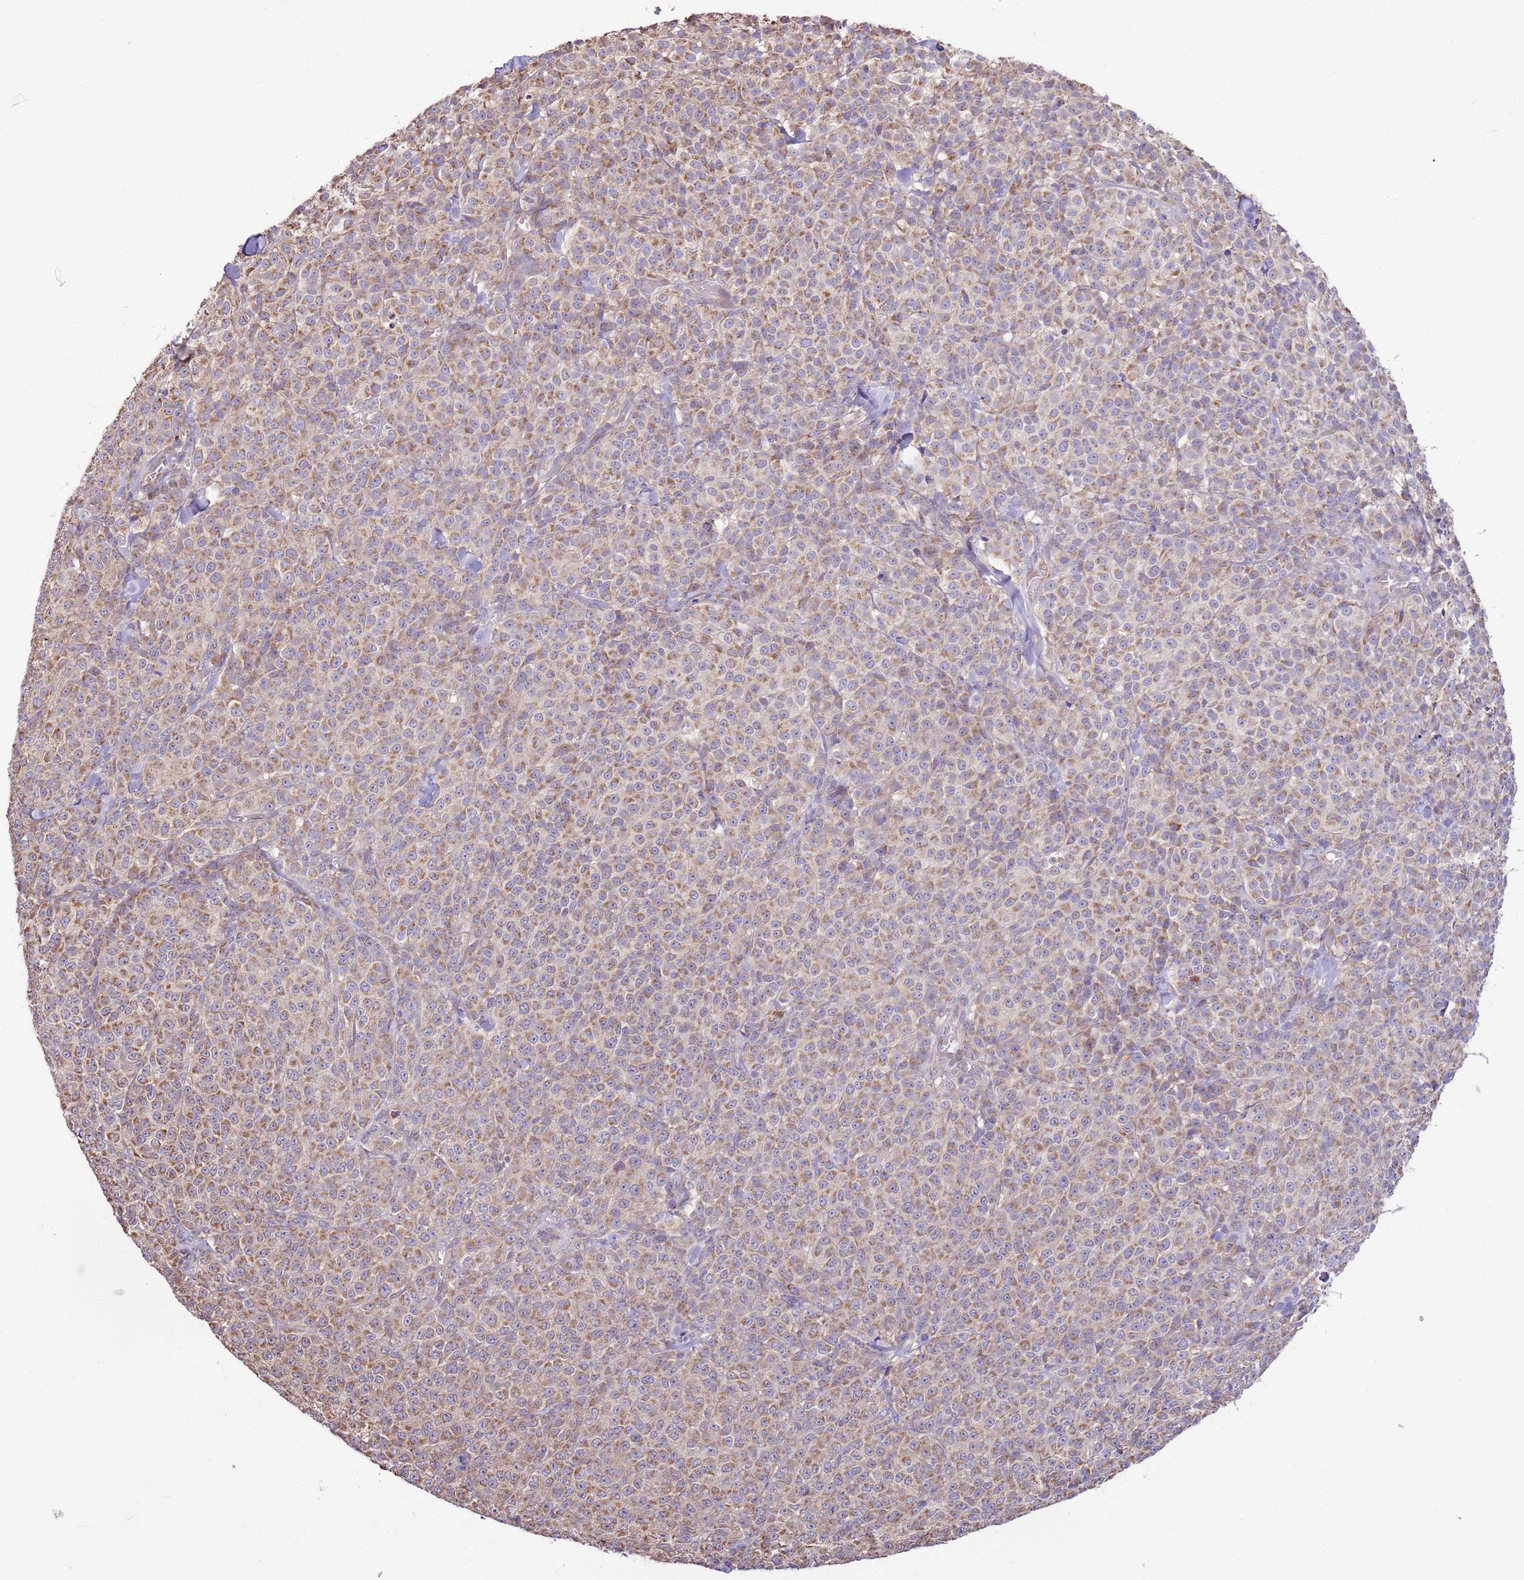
{"staining": {"intensity": "moderate", "quantity": ">75%", "location": "cytoplasmic/membranous"}, "tissue": "melanoma", "cell_type": "Tumor cells", "image_type": "cancer", "snomed": [{"axis": "morphology", "description": "Normal tissue, NOS"}, {"axis": "morphology", "description": "Malignant melanoma, NOS"}, {"axis": "topography", "description": "Skin"}], "caption": "Immunohistochemical staining of malignant melanoma displays medium levels of moderate cytoplasmic/membranous positivity in about >75% of tumor cells.", "gene": "BBS5", "patient": {"sex": "female", "age": 34}}